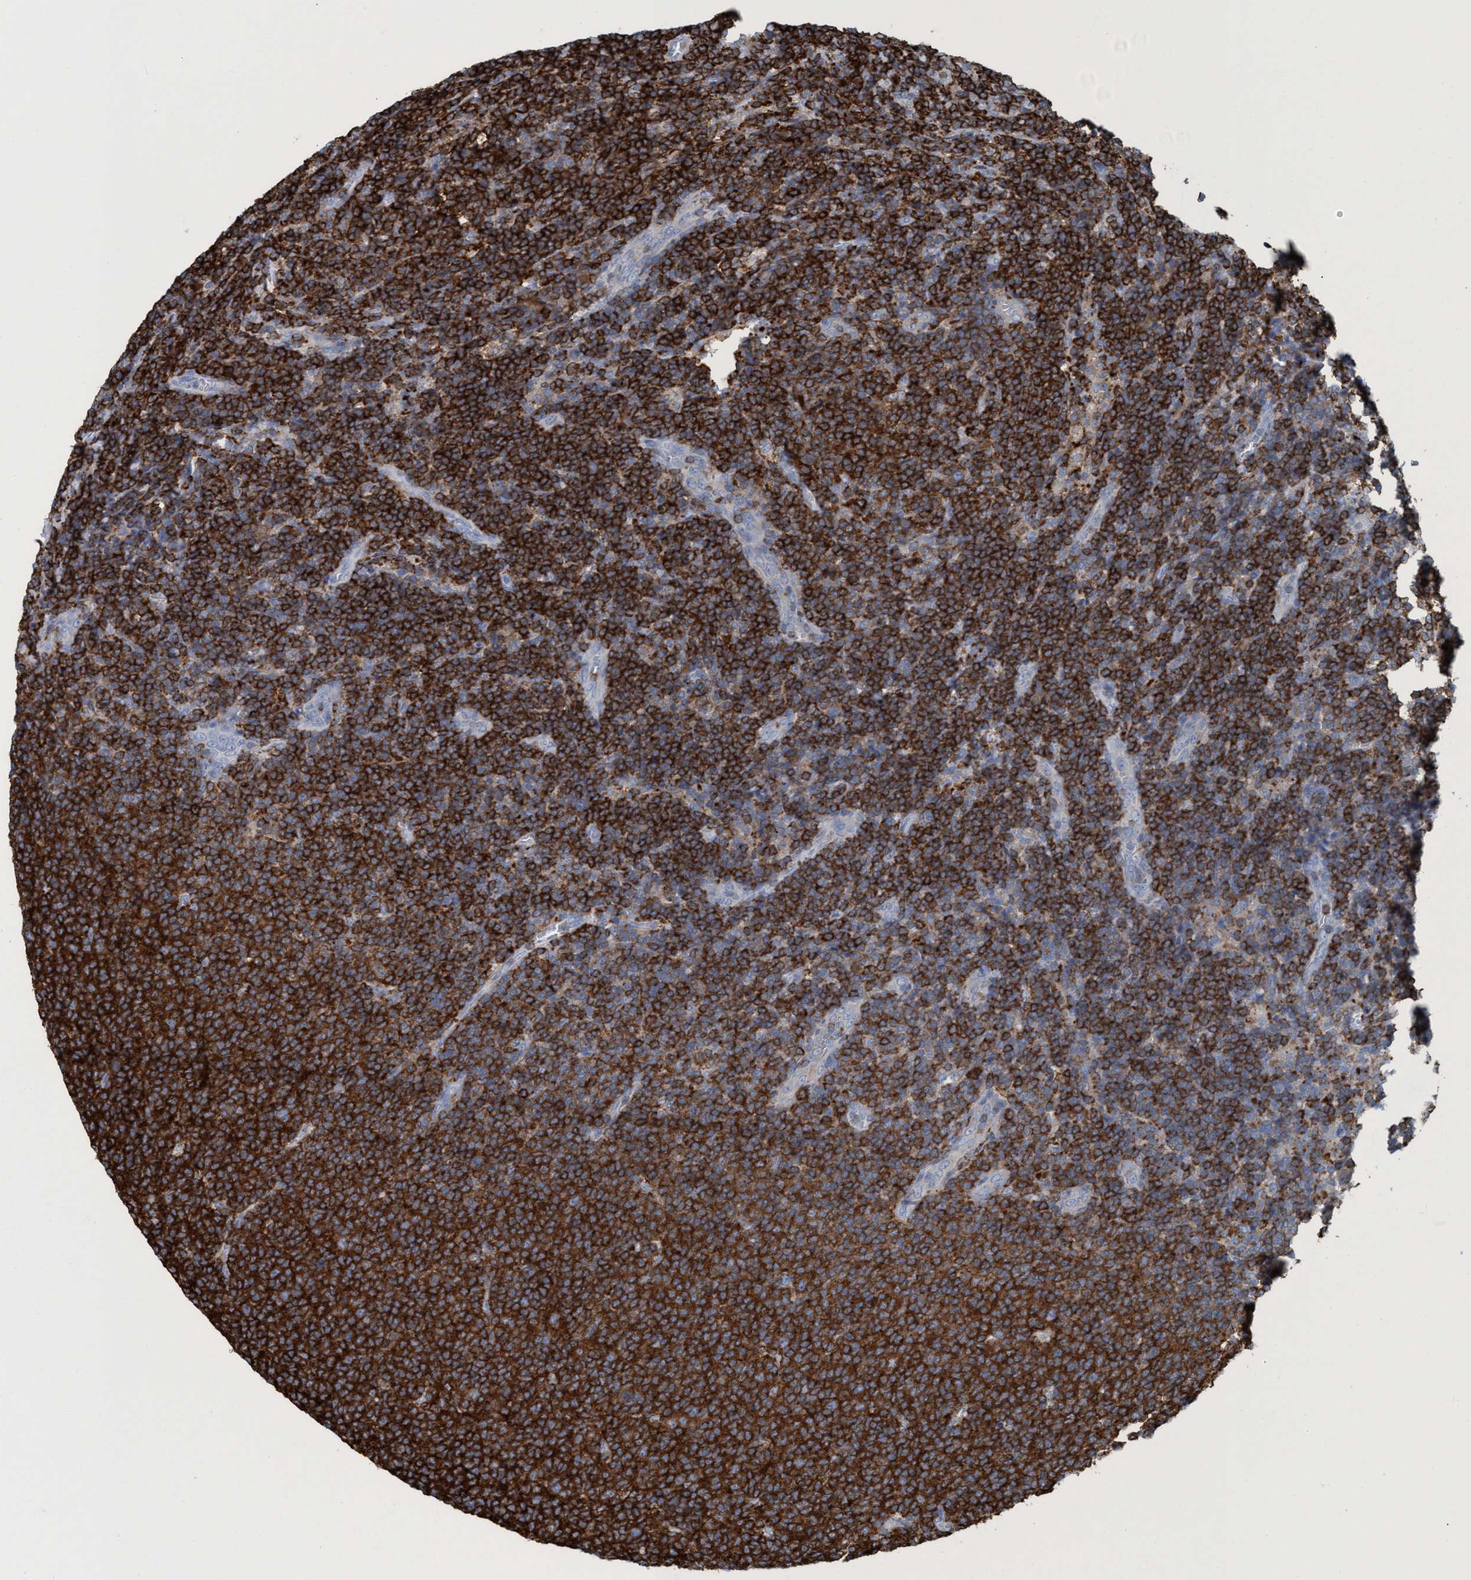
{"staining": {"intensity": "strong", "quantity": ">75%", "location": "cytoplasmic/membranous"}, "tissue": "lymphoma", "cell_type": "Tumor cells", "image_type": "cancer", "snomed": [{"axis": "morphology", "description": "Malignant lymphoma, non-Hodgkin's type, Low grade"}, {"axis": "topography", "description": "Lymph node"}], "caption": "Approximately >75% of tumor cells in lymphoma show strong cytoplasmic/membranous protein expression as visualized by brown immunohistochemical staining.", "gene": "EZR", "patient": {"sex": "male", "age": 66}}